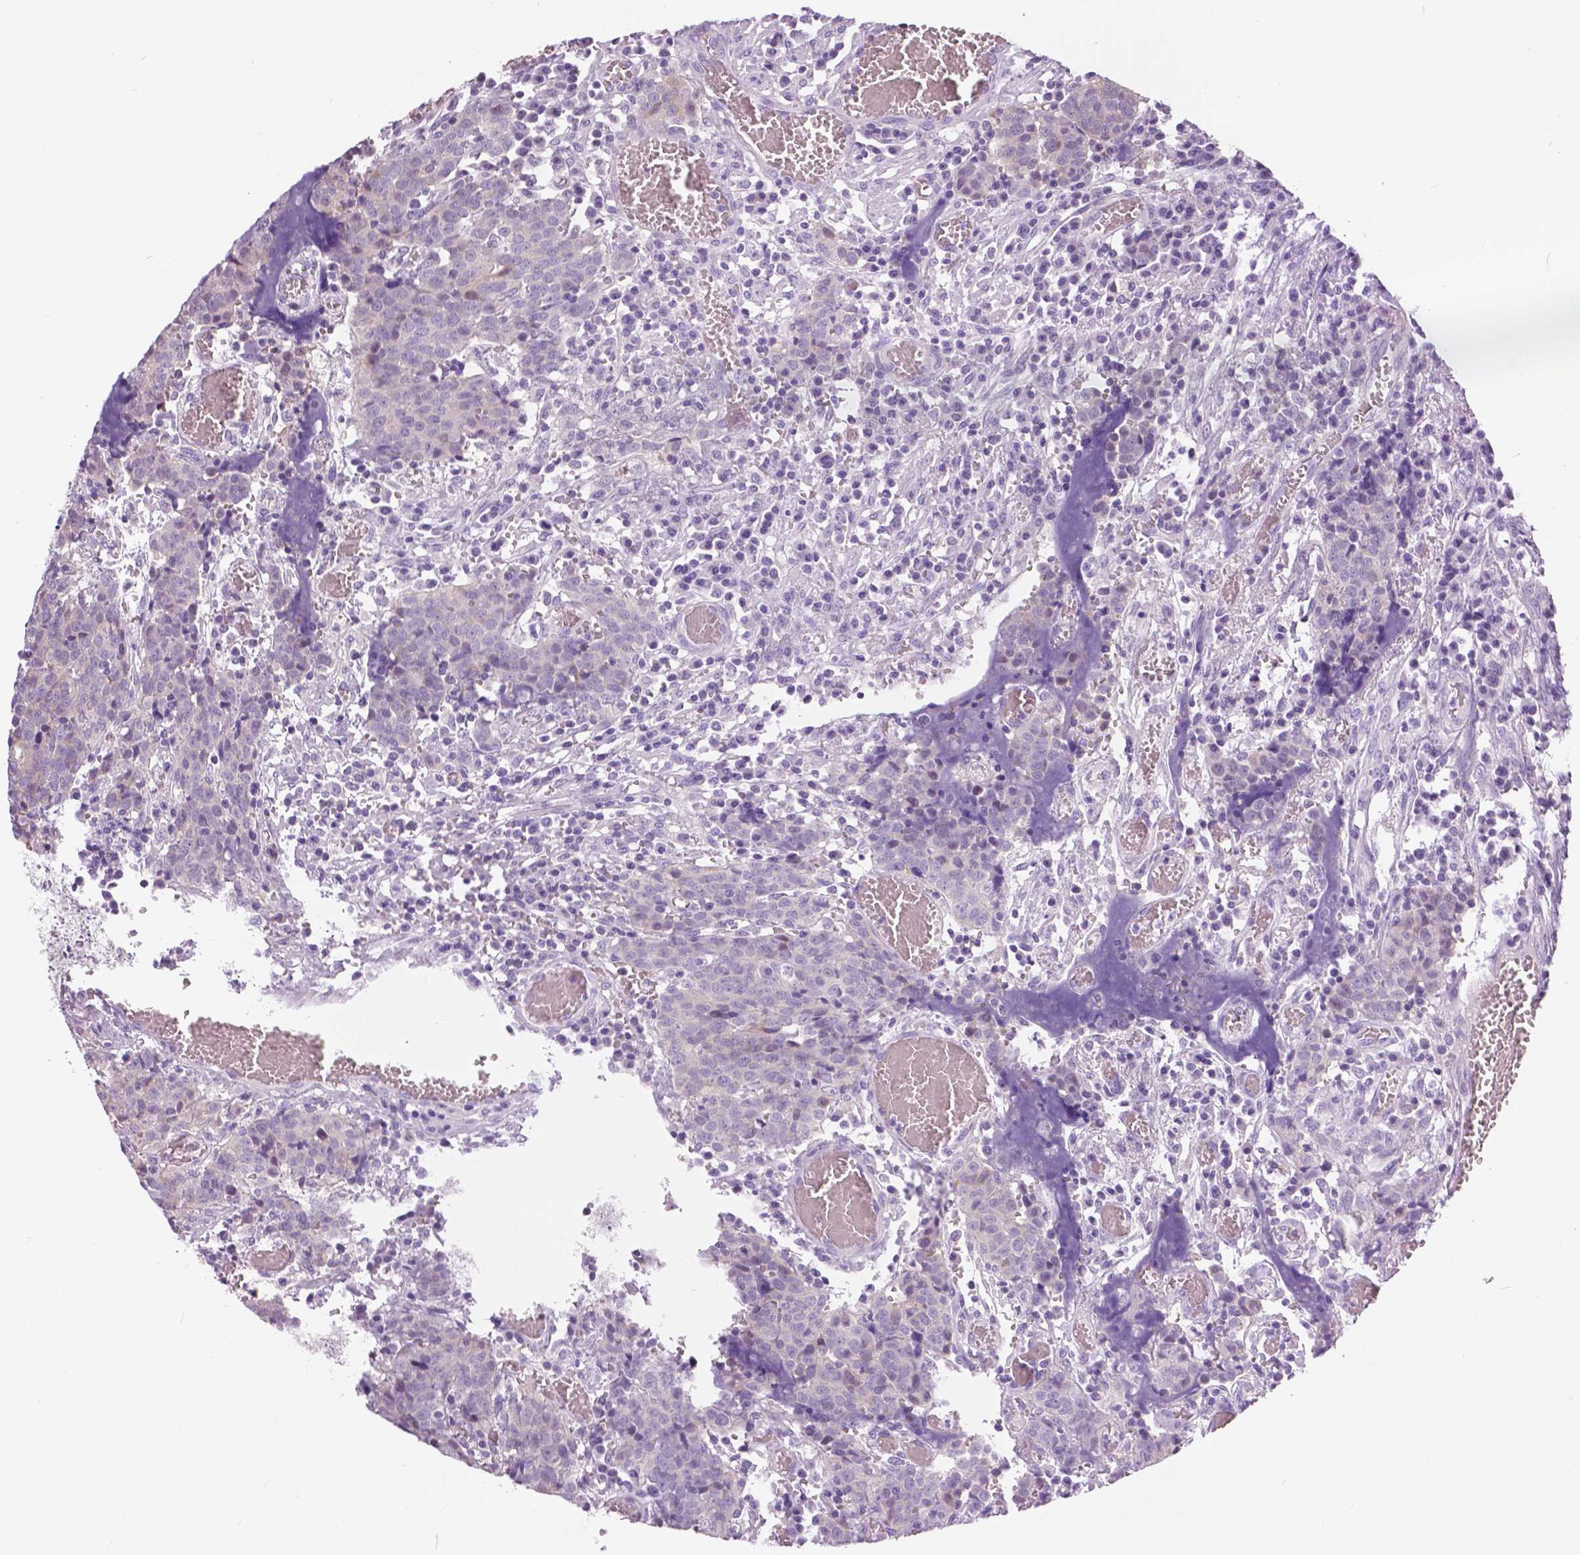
{"staining": {"intensity": "negative", "quantity": "none", "location": "none"}, "tissue": "prostate cancer", "cell_type": "Tumor cells", "image_type": "cancer", "snomed": [{"axis": "morphology", "description": "Adenocarcinoma, High grade"}, {"axis": "topography", "description": "Prostate and seminal vesicle, NOS"}], "caption": "A high-resolution histopathology image shows immunohistochemistry (IHC) staining of prostate cancer (high-grade adenocarcinoma), which demonstrates no significant staining in tumor cells.", "gene": "TP53TG5", "patient": {"sex": "male", "age": 60}}